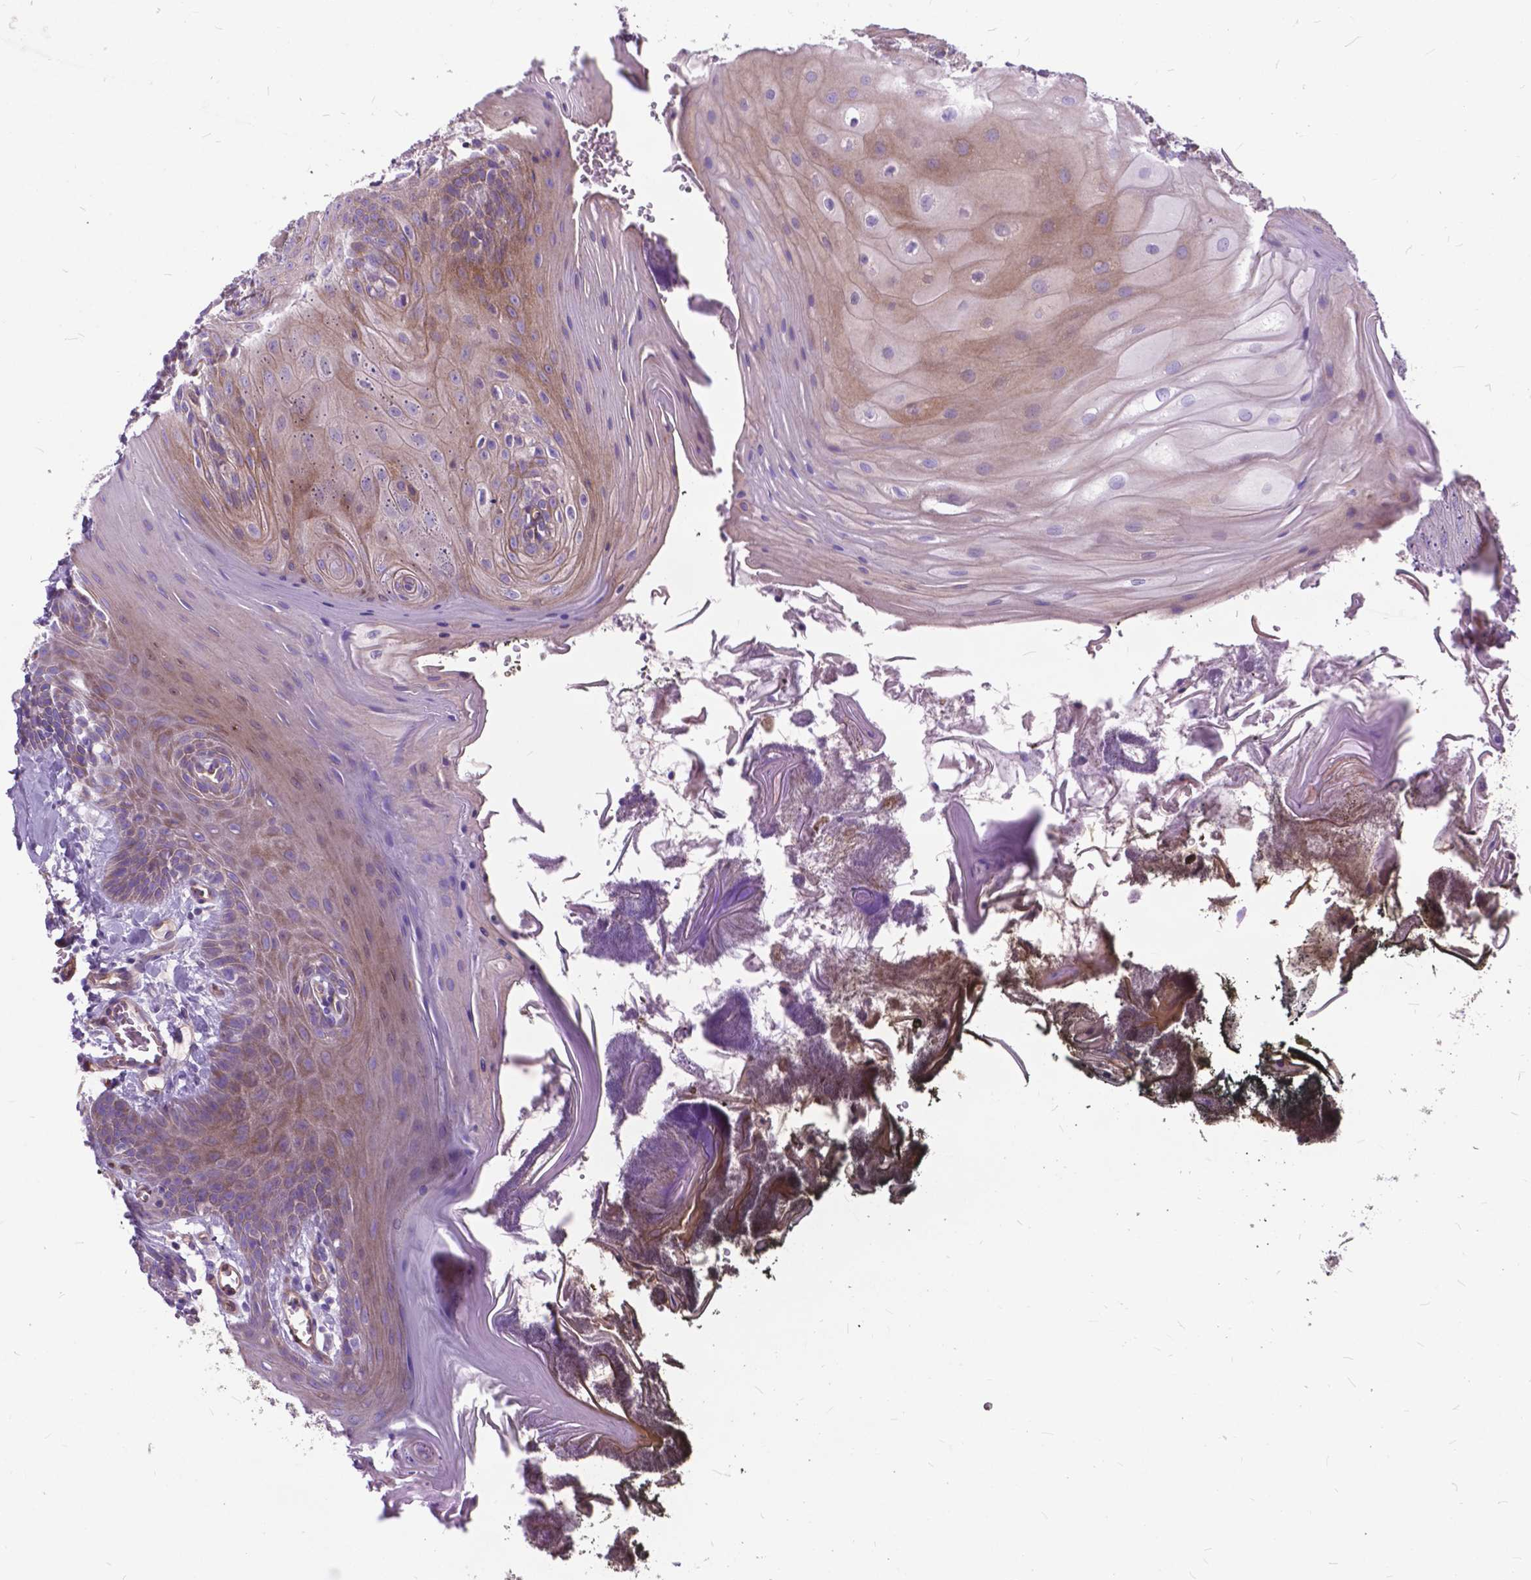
{"staining": {"intensity": "weak", "quantity": "25%-75%", "location": "cytoplasmic/membranous"}, "tissue": "oral mucosa", "cell_type": "Squamous epithelial cells", "image_type": "normal", "snomed": [{"axis": "morphology", "description": "Normal tissue, NOS"}, {"axis": "topography", "description": "Oral tissue"}], "caption": "Immunohistochemical staining of unremarkable oral mucosa exhibits 25%-75% levels of weak cytoplasmic/membranous protein positivity in approximately 25%-75% of squamous epithelial cells. (IHC, brightfield microscopy, high magnification).", "gene": "FLT4", "patient": {"sex": "male", "age": 9}}